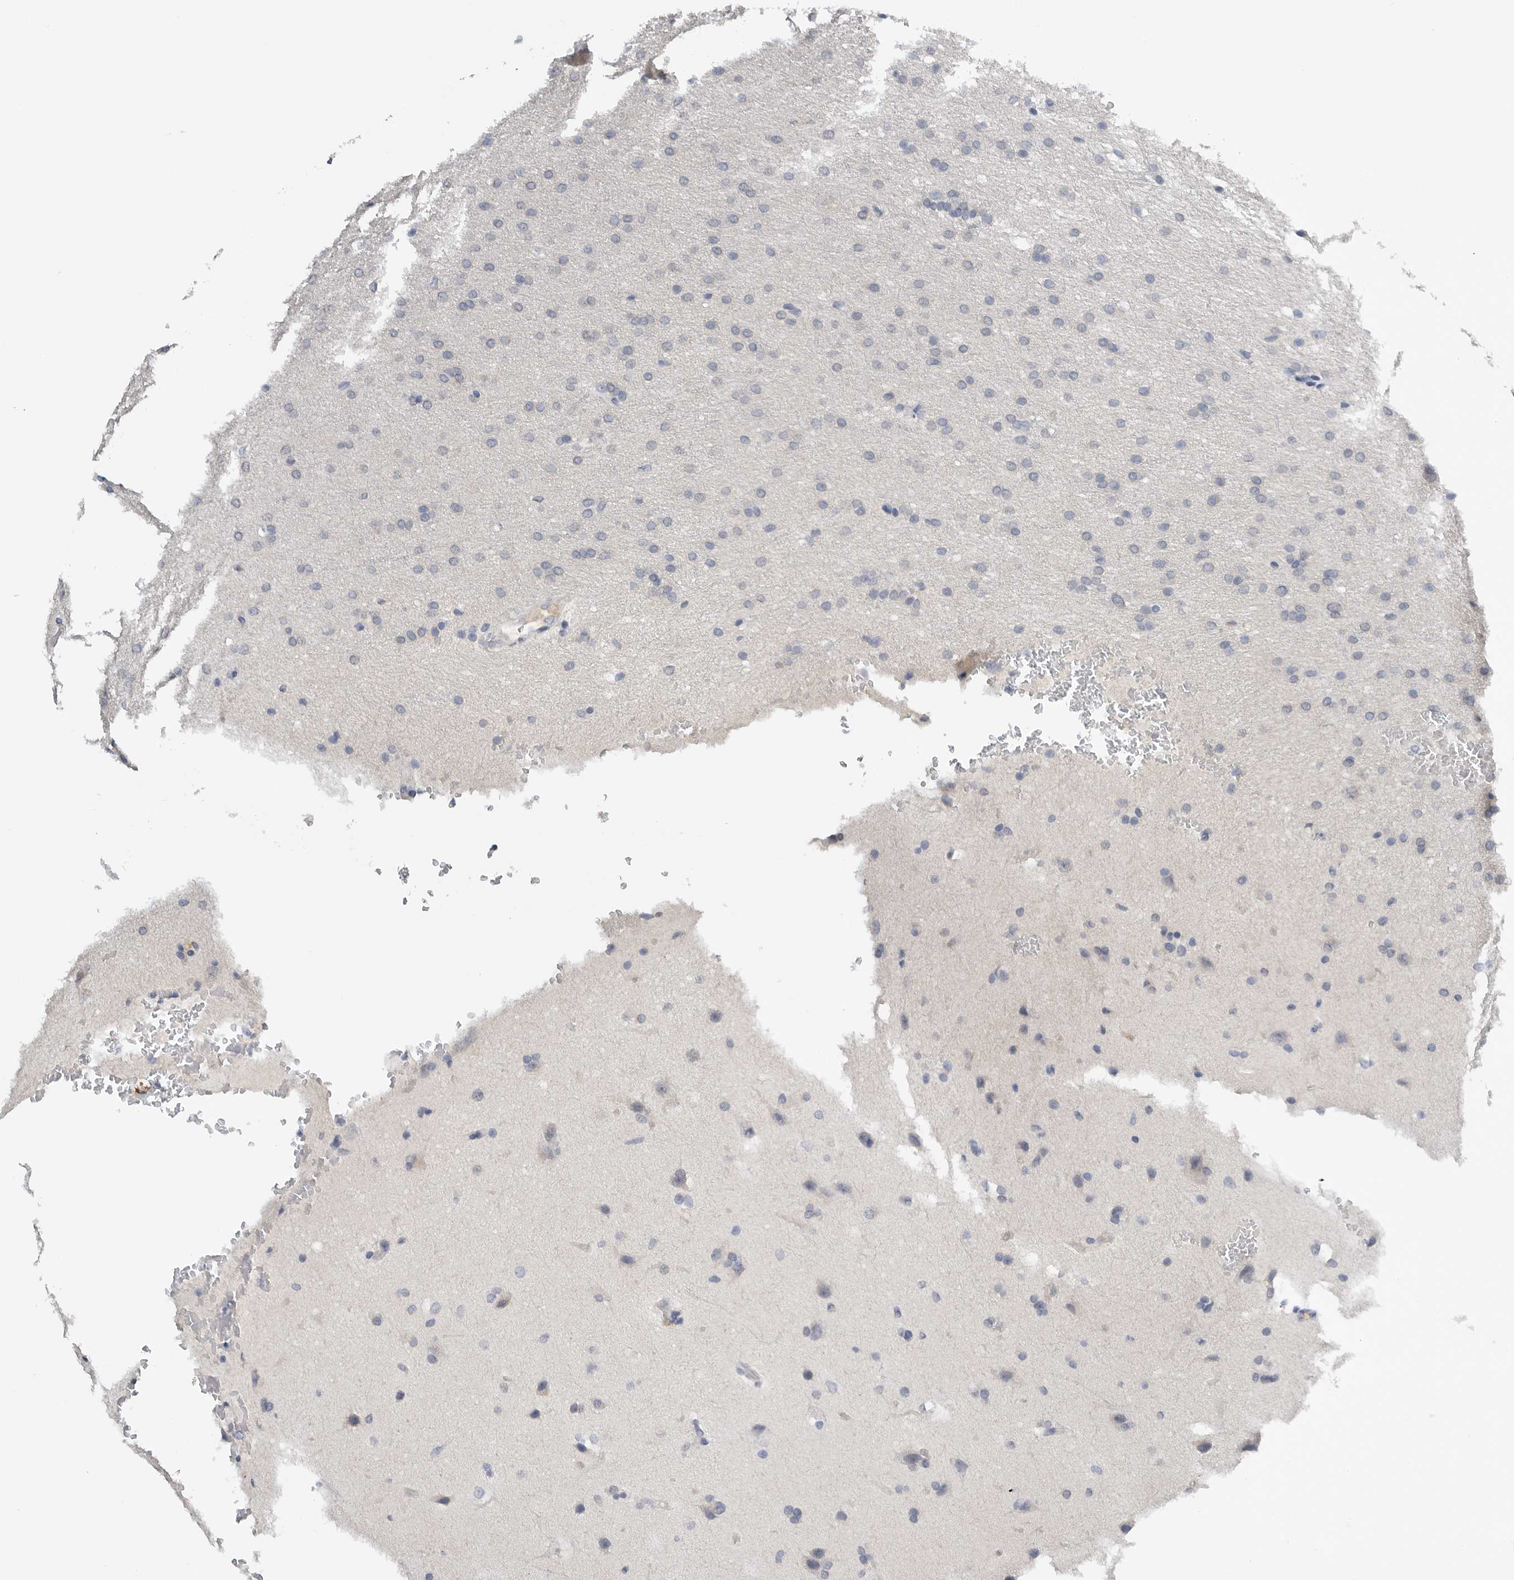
{"staining": {"intensity": "negative", "quantity": "none", "location": "none"}, "tissue": "glioma", "cell_type": "Tumor cells", "image_type": "cancer", "snomed": [{"axis": "morphology", "description": "Glioma, malignant, Low grade"}, {"axis": "topography", "description": "Brain"}], "caption": "Immunohistochemistry micrograph of human malignant glioma (low-grade) stained for a protein (brown), which demonstrates no positivity in tumor cells.", "gene": "FABP6", "patient": {"sex": "female", "age": 37}}